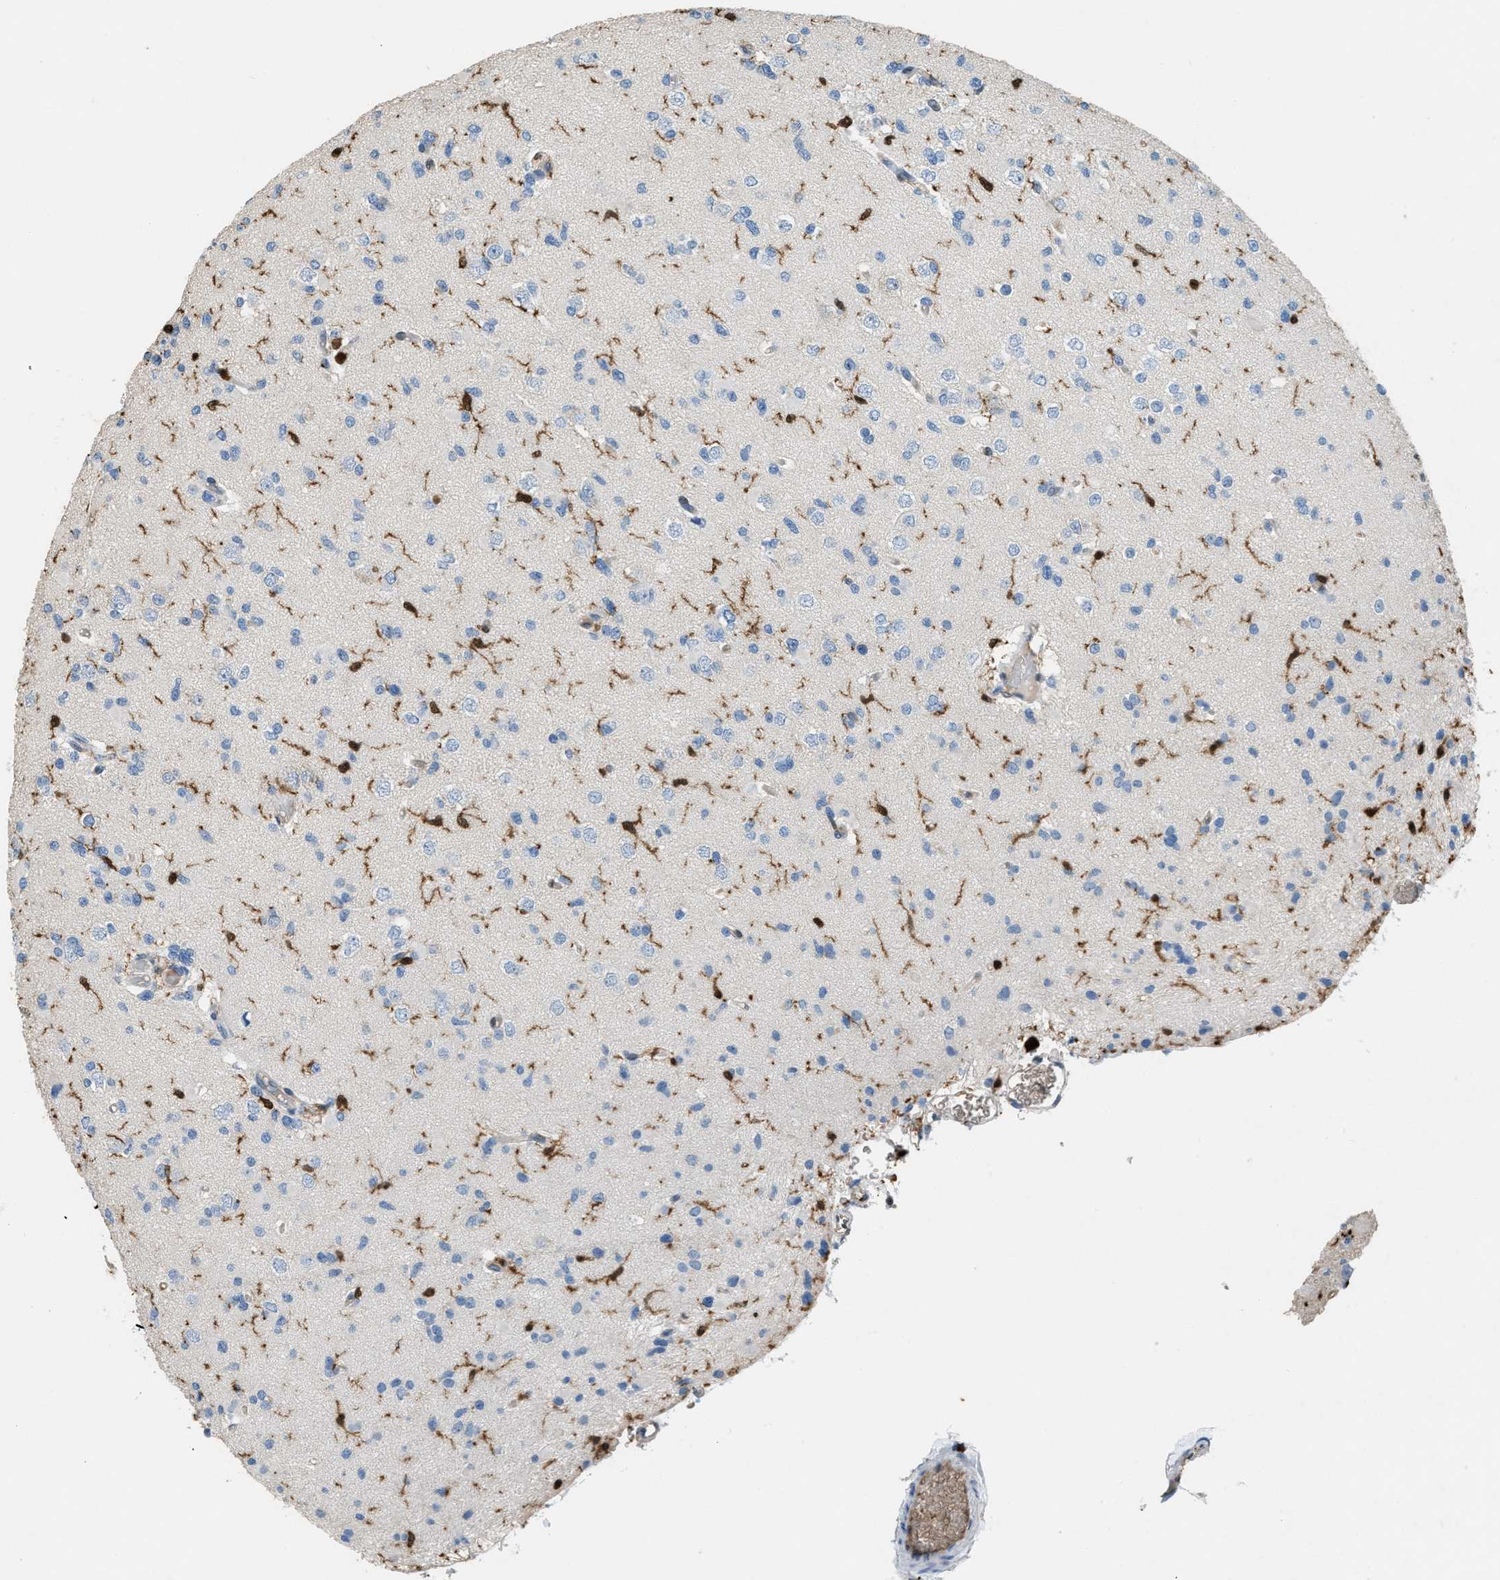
{"staining": {"intensity": "strong", "quantity": "<25%", "location": "nuclear"}, "tissue": "glioma", "cell_type": "Tumor cells", "image_type": "cancer", "snomed": [{"axis": "morphology", "description": "Glioma, malignant, Low grade"}, {"axis": "topography", "description": "Brain"}], "caption": "This is a histology image of immunohistochemistry (IHC) staining of malignant low-grade glioma, which shows strong staining in the nuclear of tumor cells.", "gene": "ARHGDIB", "patient": {"sex": "female", "age": 22}}